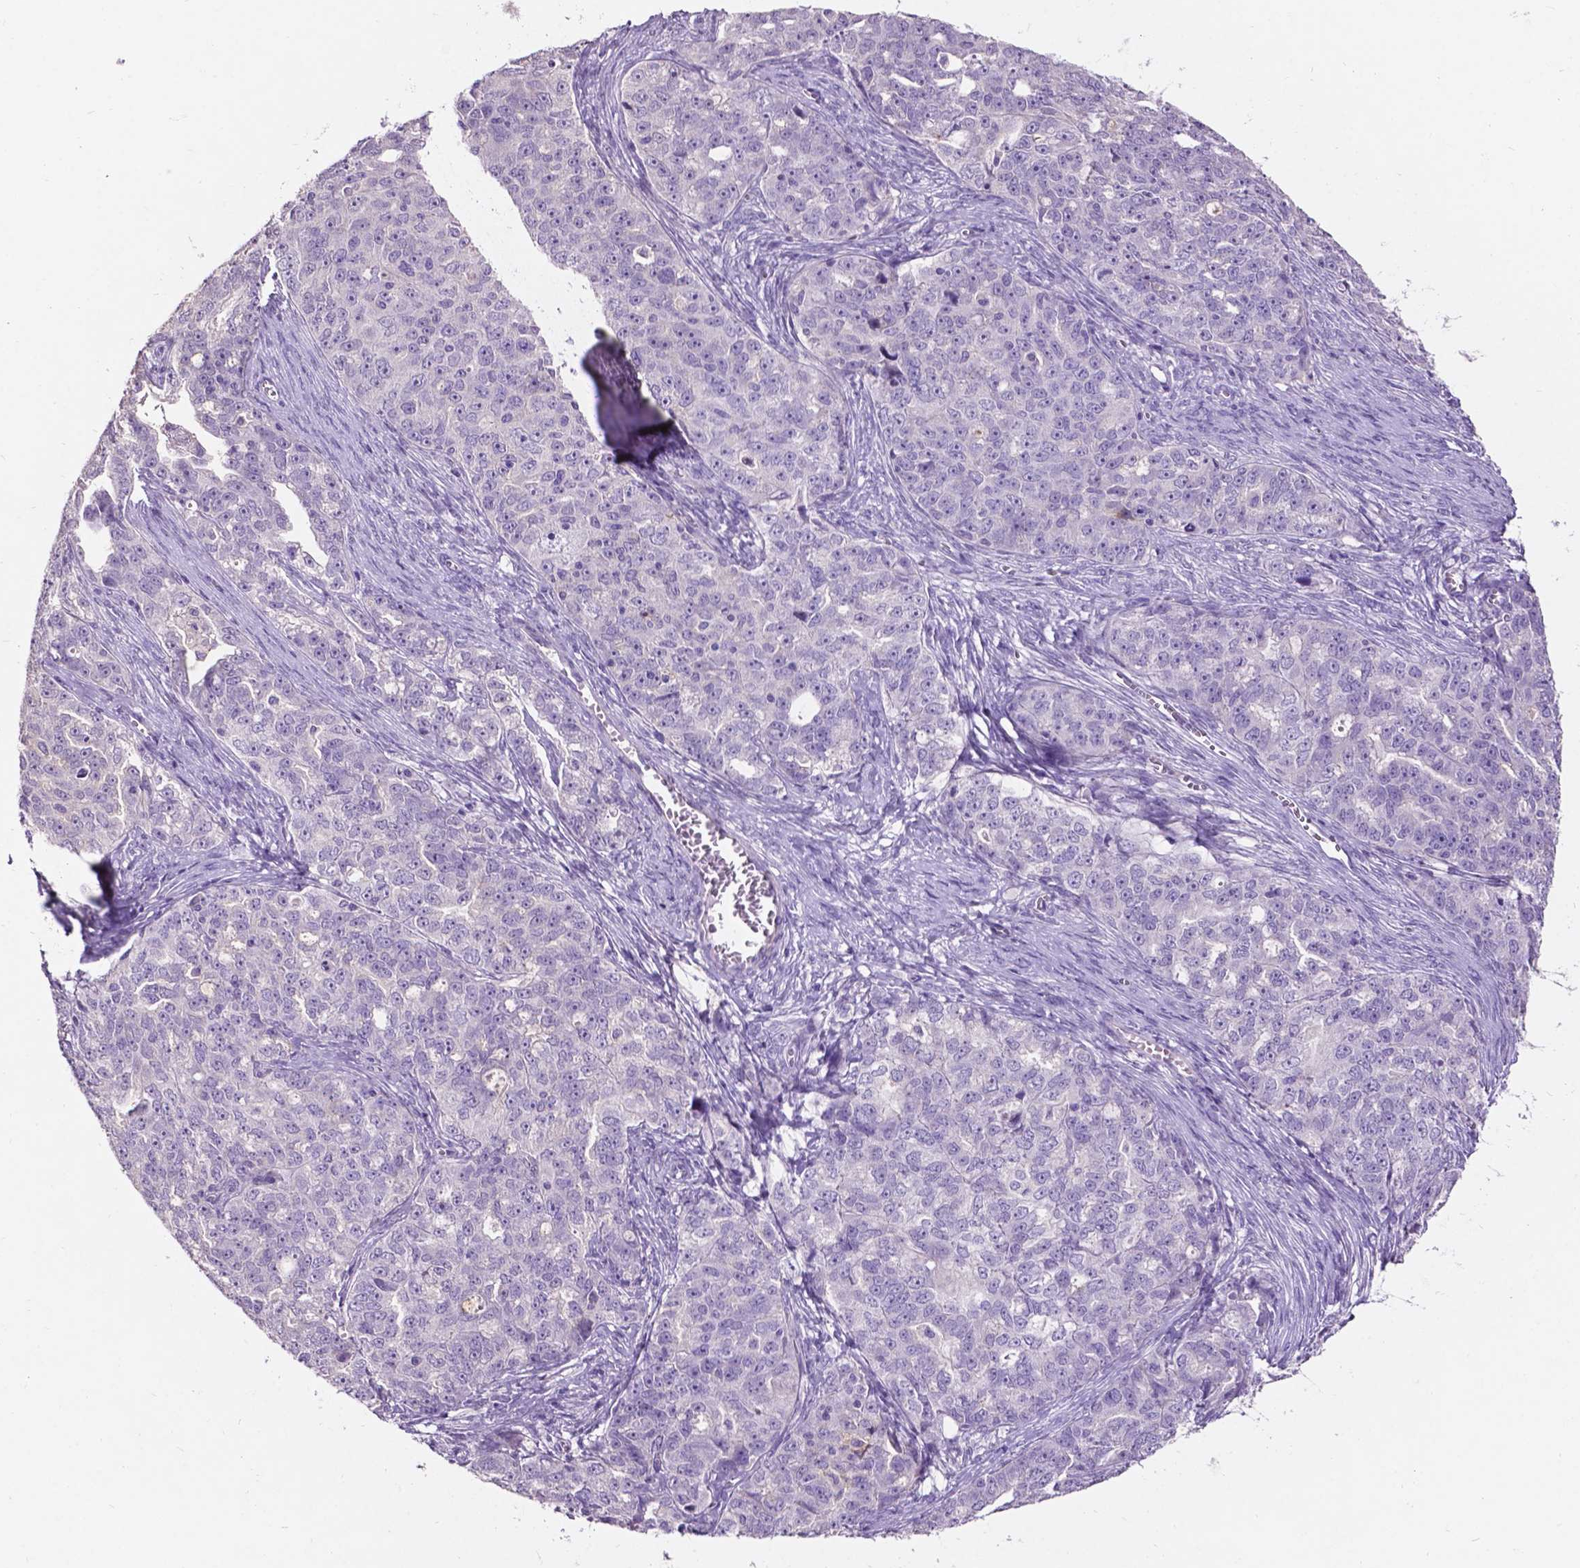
{"staining": {"intensity": "negative", "quantity": "none", "location": "none"}, "tissue": "ovarian cancer", "cell_type": "Tumor cells", "image_type": "cancer", "snomed": [{"axis": "morphology", "description": "Cystadenocarcinoma, serous, NOS"}, {"axis": "topography", "description": "Ovary"}], "caption": "DAB immunohistochemical staining of human ovarian cancer reveals no significant expression in tumor cells. Nuclei are stained in blue.", "gene": "PLSCR1", "patient": {"sex": "female", "age": 51}}